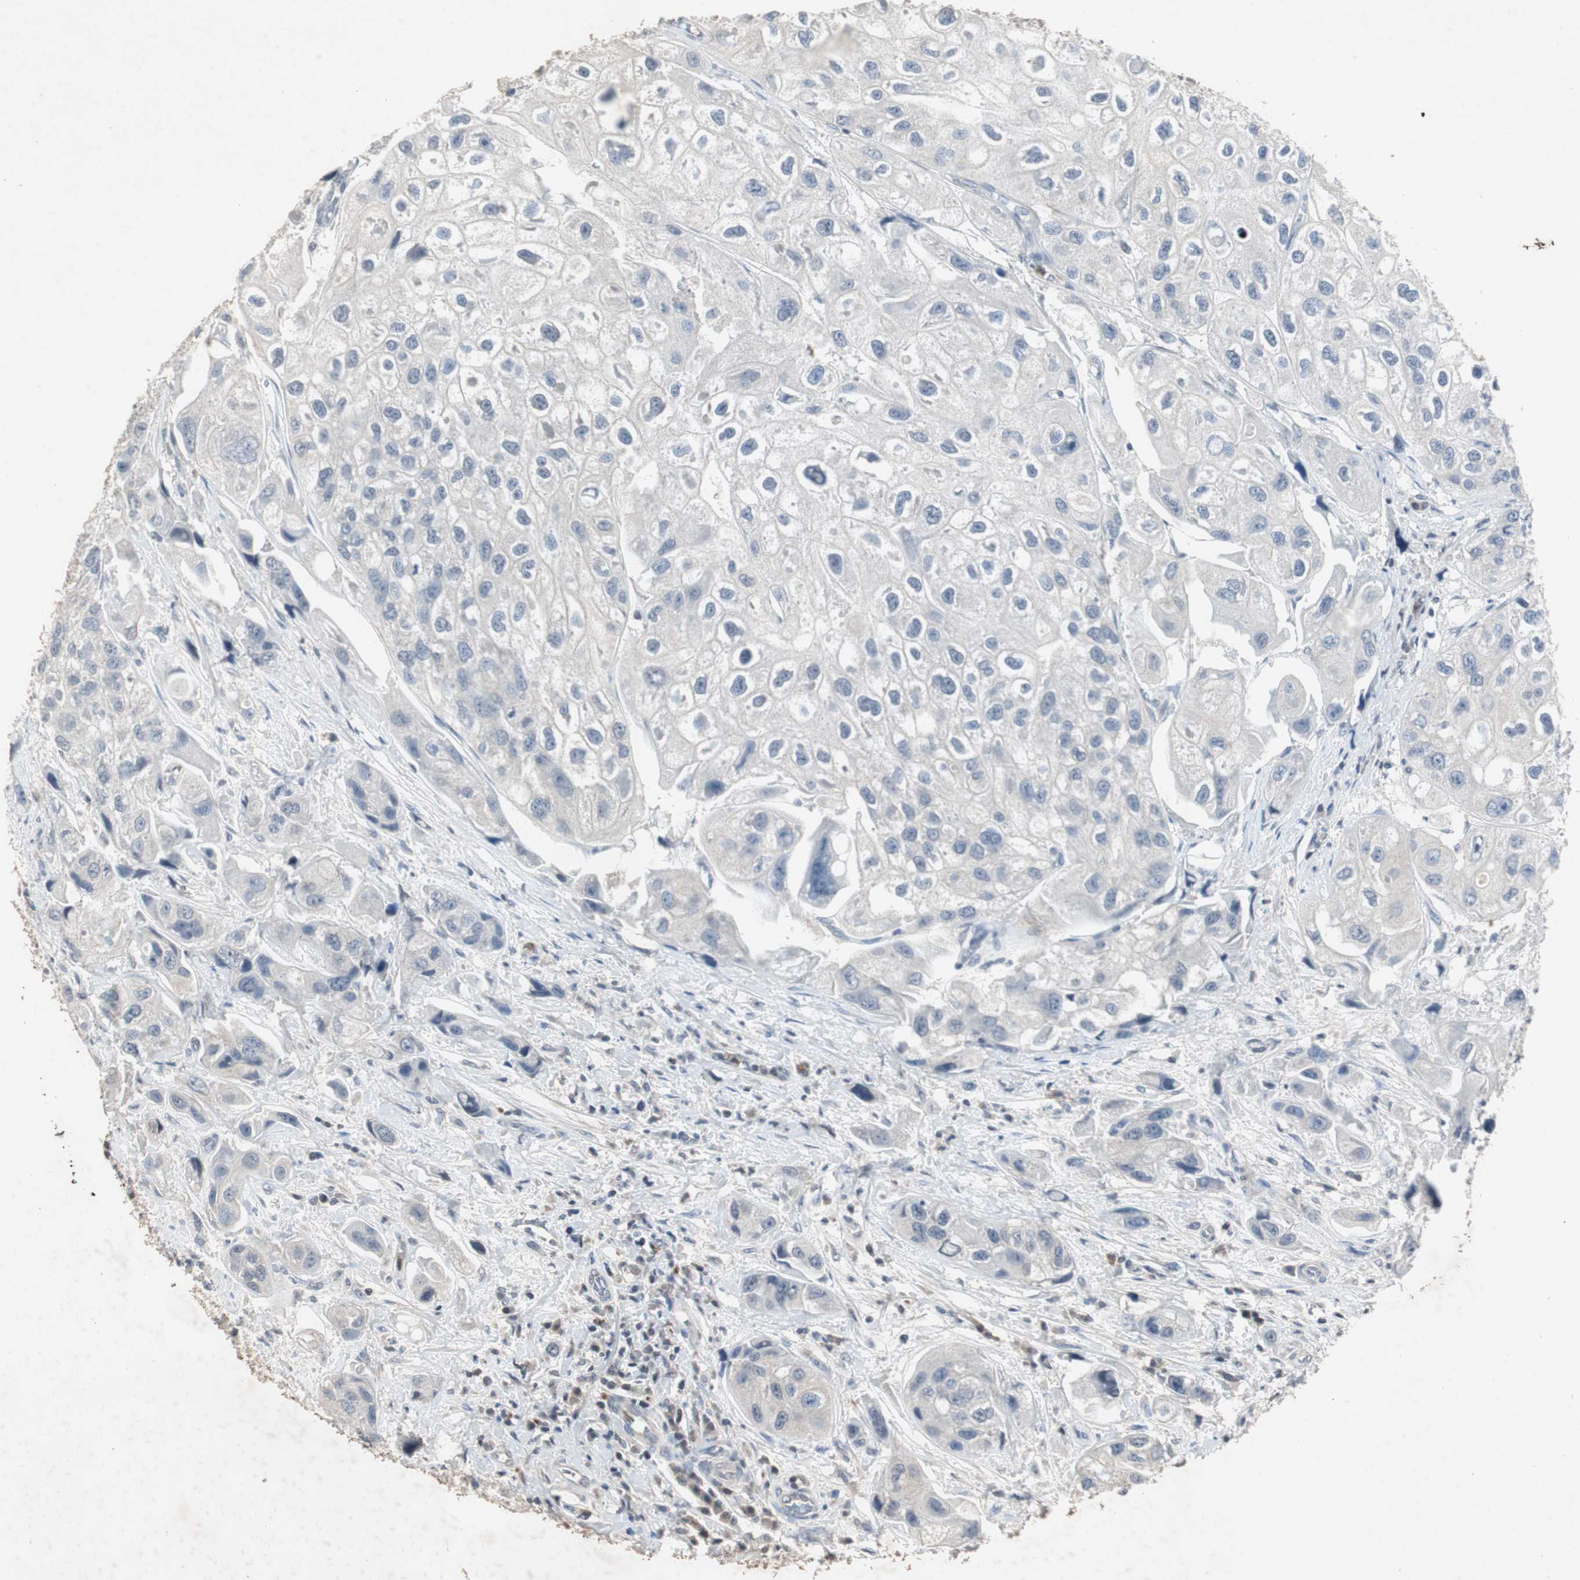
{"staining": {"intensity": "negative", "quantity": "none", "location": "none"}, "tissue": "urothelial cancer", "cell_type": "Tumor cells", "image_type": "cancer", "snomed": [{"axis": "morphology", "description": "Urothelial carcinoma, High grade"}, {"axis": "topography", "description": "Urinary bladder"}], "caption": "This is an immunohistochemistry photomicrograph of human high-grade urothelial carcinoma. There is no staining in tumor cells.", "gene": "ADNP2", "patient": {"sex": "female", "age": 64}}